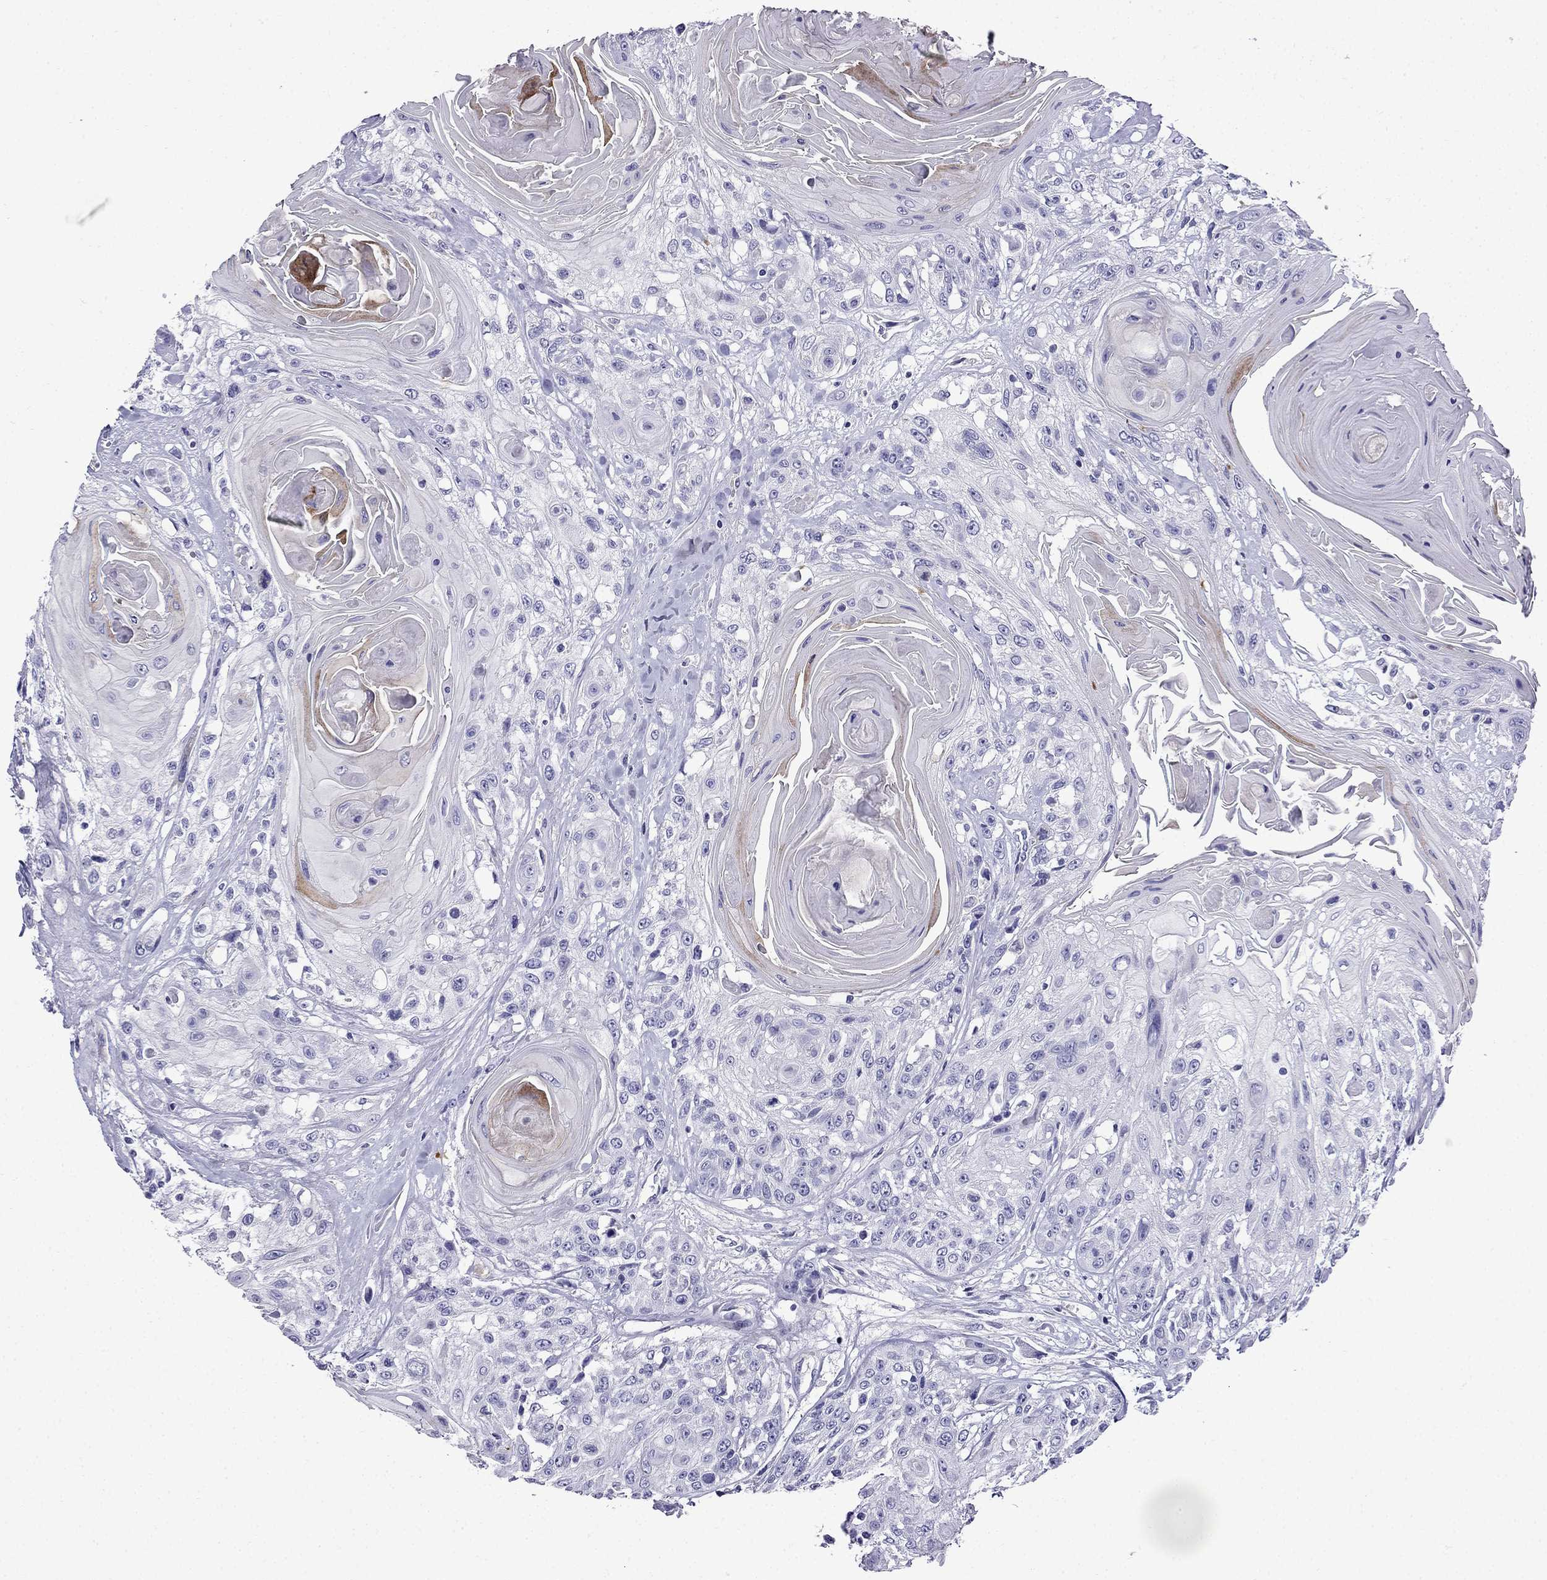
{"staining": {"intensity": "negative", "quantity": "none", "location": "none"}, "tissue": "head and neck cancer", "cell_type": "Tumor cells", "image_type": "cancer", "snomed": [{"axis": "morphology", "description": "Squamous cell carcinoma, NOS"}, {"axis": "topography", "description": "Head-Neck"}], "caption": "A photomicrograph of head and neck cancer (squamous cell carcinoma) stained for a protein shows no brown staining in tumor cells.", "gene": "ERC2", "patient": {"sex": "female", "age": 59}}